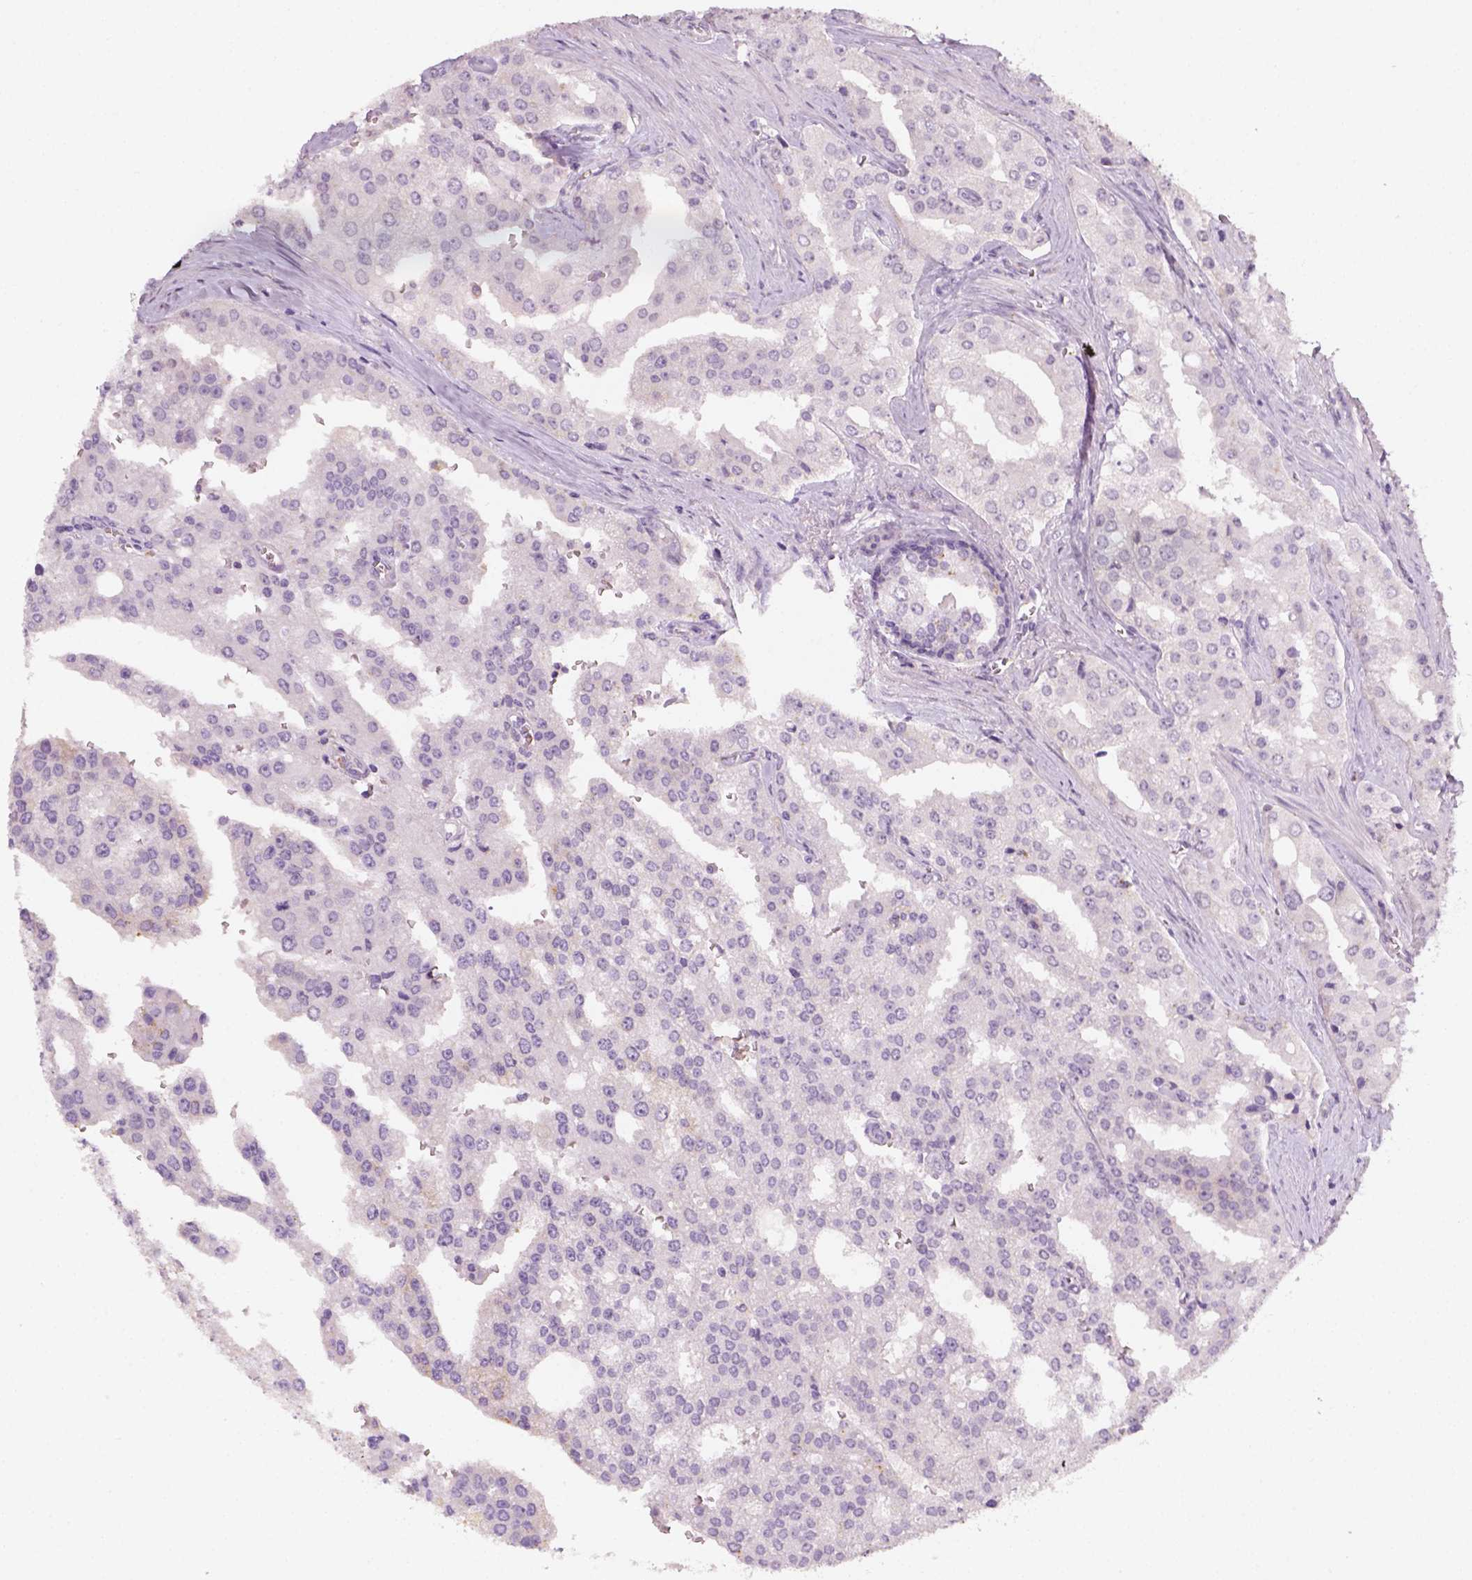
{"staining": {"intensity": "negative", "quantity": "none", "location": "none"}, "tissue": "prostate cancer", "cell_type": "Tumor cells", "image_type": "cancer", "snomed": [{"axis": "morphology", "description": "Adenocarcinoma, High grade"}, {"axis": "topography", "description": "Prostate"}], "caption": "Tumor cells are negative for protein expression in human prostate cancer. (Brightfield microscopy of DAB (3,3'-diaminobenzidine) immunohistochemistry (IHC) at high magnification).", "gene": "FAM163B", "patient": {"sex": "male", "age": 68}}